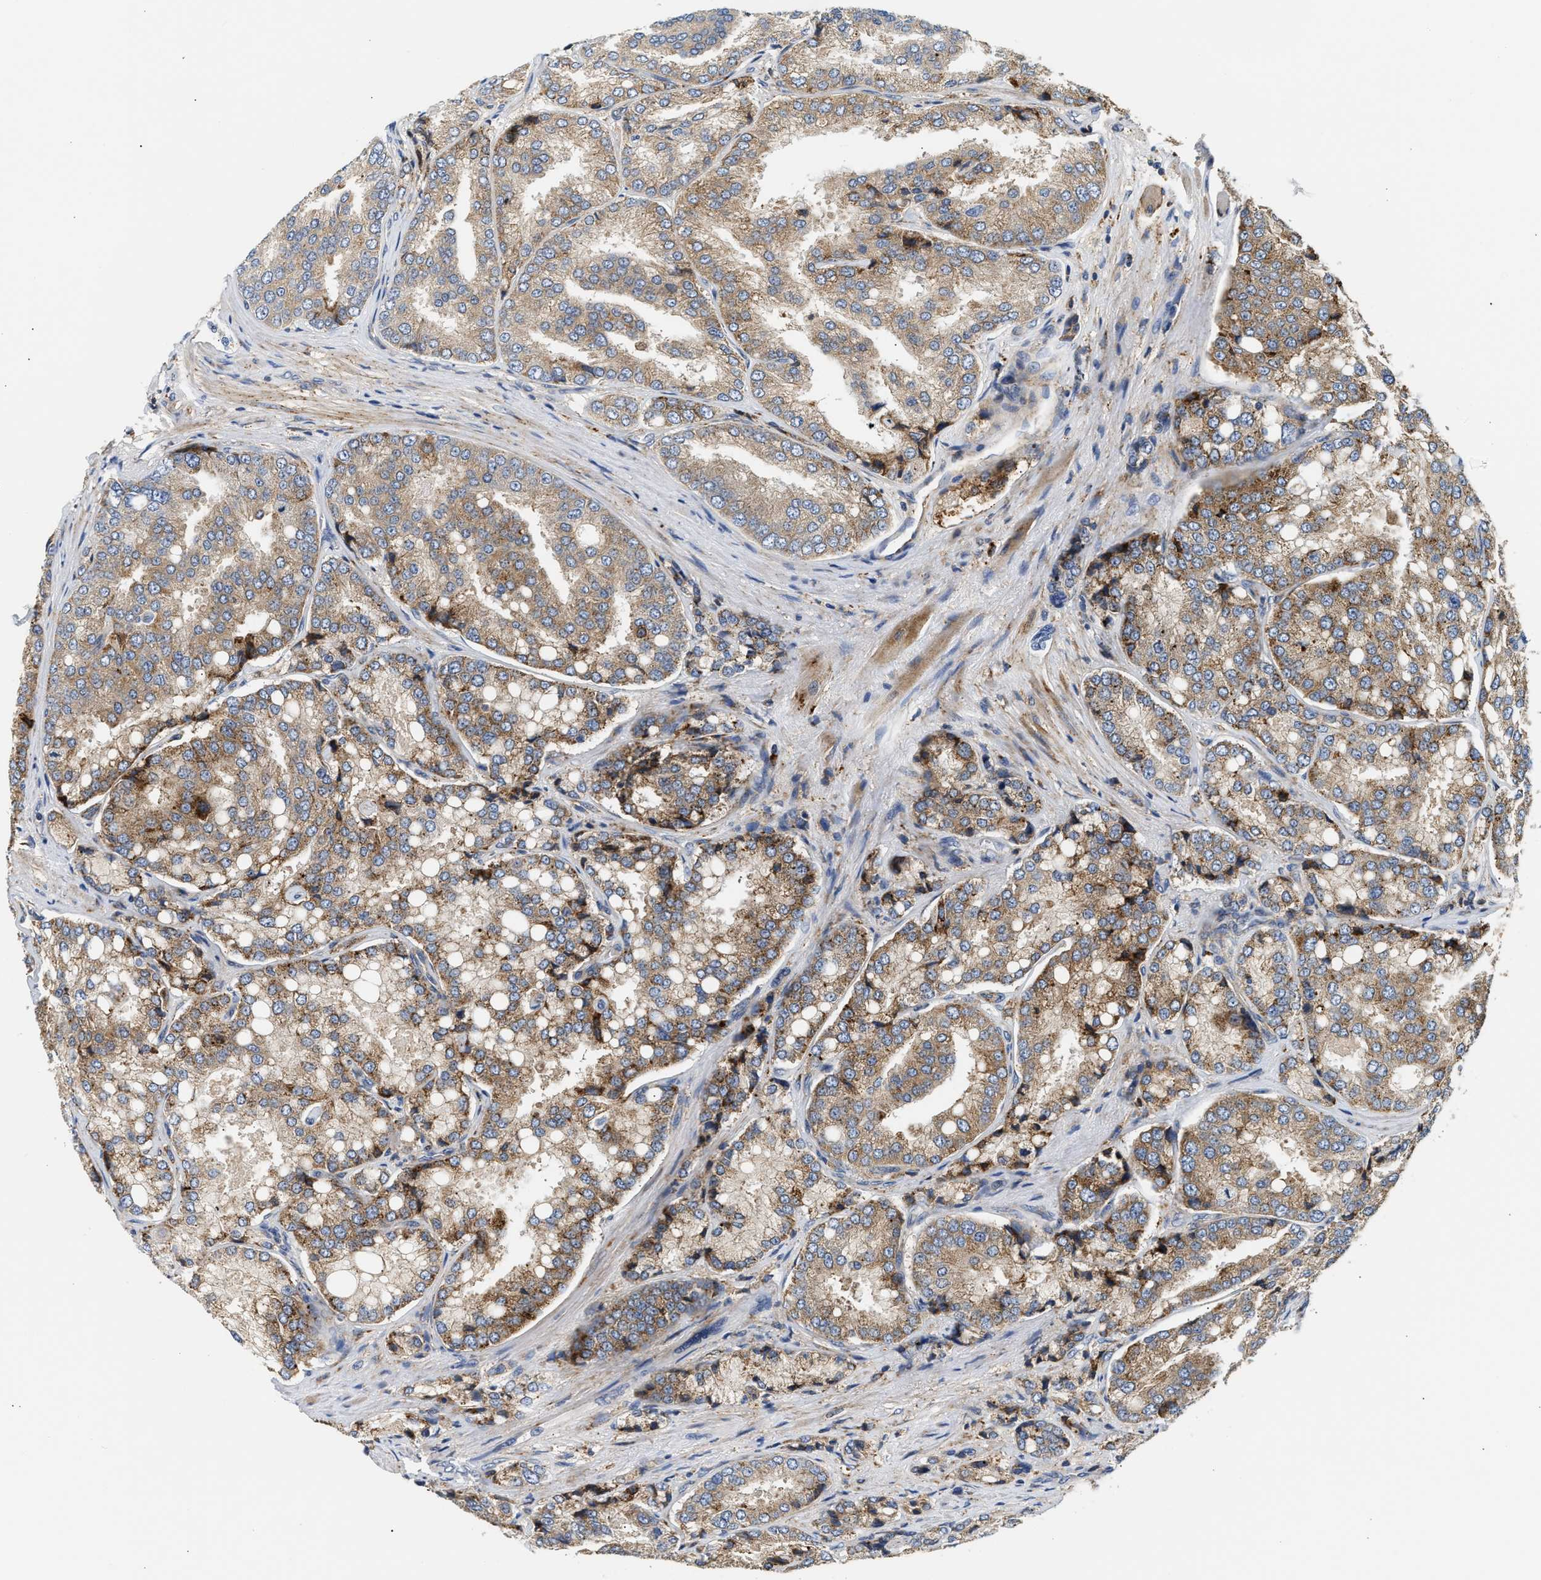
{"staining": {"intensity": "moderate", "quantity": ">75%", "location": "cytoplasmic/membranous"}, "tissue": "prostate cancer", "cell_type": "Tumor cells", "image_type": "cancer", "snomed": [{"axis": "morphology", "description": "Adenocarcinoma, High grade"}, {"axis": "topography", "description": "Prostate"}], "caption": "Adenocarcinoma (high-grade) (prostate) was stained to show a protein in brown. There is medium levels of moderate cytoplasmic/membranous positivity in about >75% of tumor cells. (DAB IHC with brightfield microscopy, high magnification).", "gene": "AMZ1", "patient": {"sex": "male", "age": 50}}